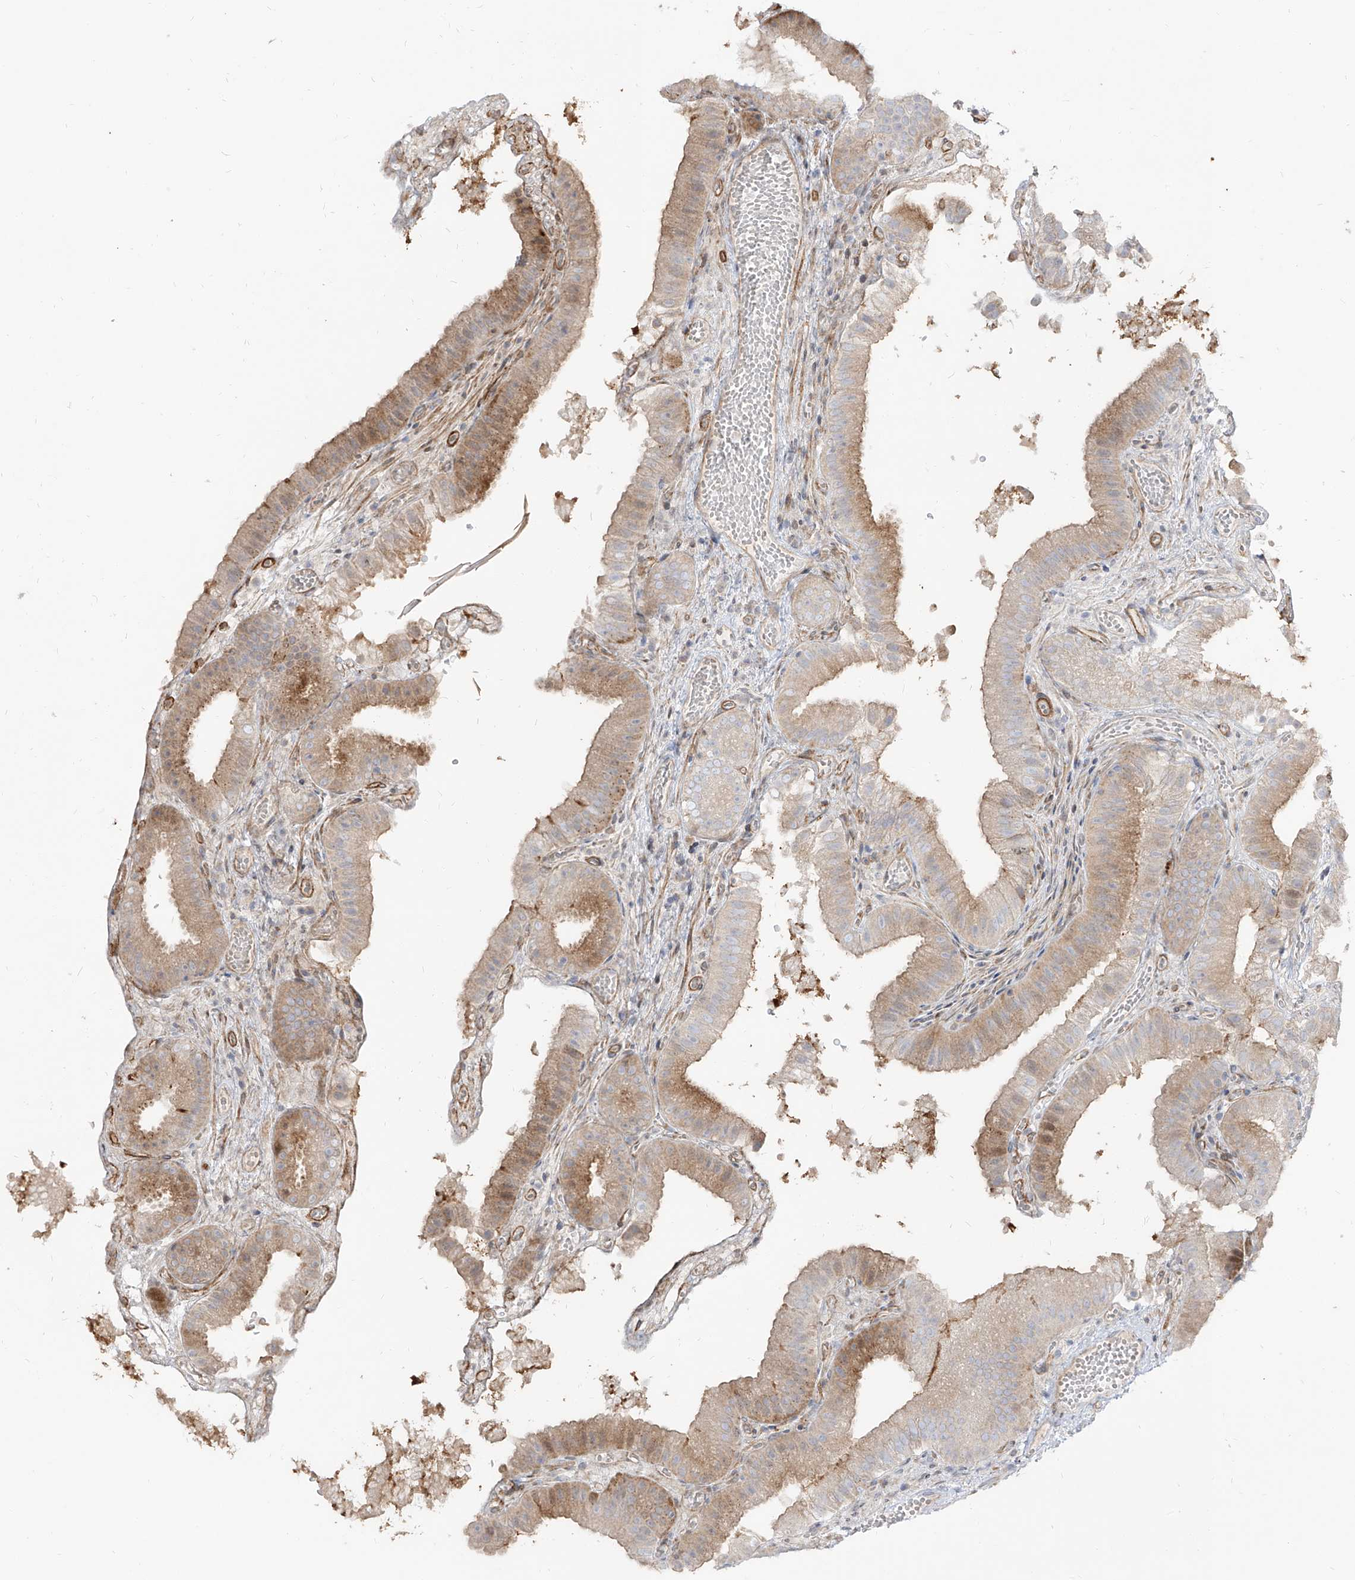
{"staining": {"intensity": "moderate", "quantity": "25%-75%", "location": "cytoplasmic/membranous"}, "tissue": "gallbladder", "cell_type": "Glandular cells", "image_type": "normal", "snomed": [{"axis": "morphology", "description": "Normal tissue, NOS"}, {"axis": "topography", "description": "Gallbladder"}], "caption": "The micrograph shows immunohistochemical staining of unremarkable gallbladder. There is moderate cytoplasmic/membranous expression is identified in about 25%-75% of glandular cells.", "gene": "KYNU", "patient": {"sex": "female", "age": 30}}